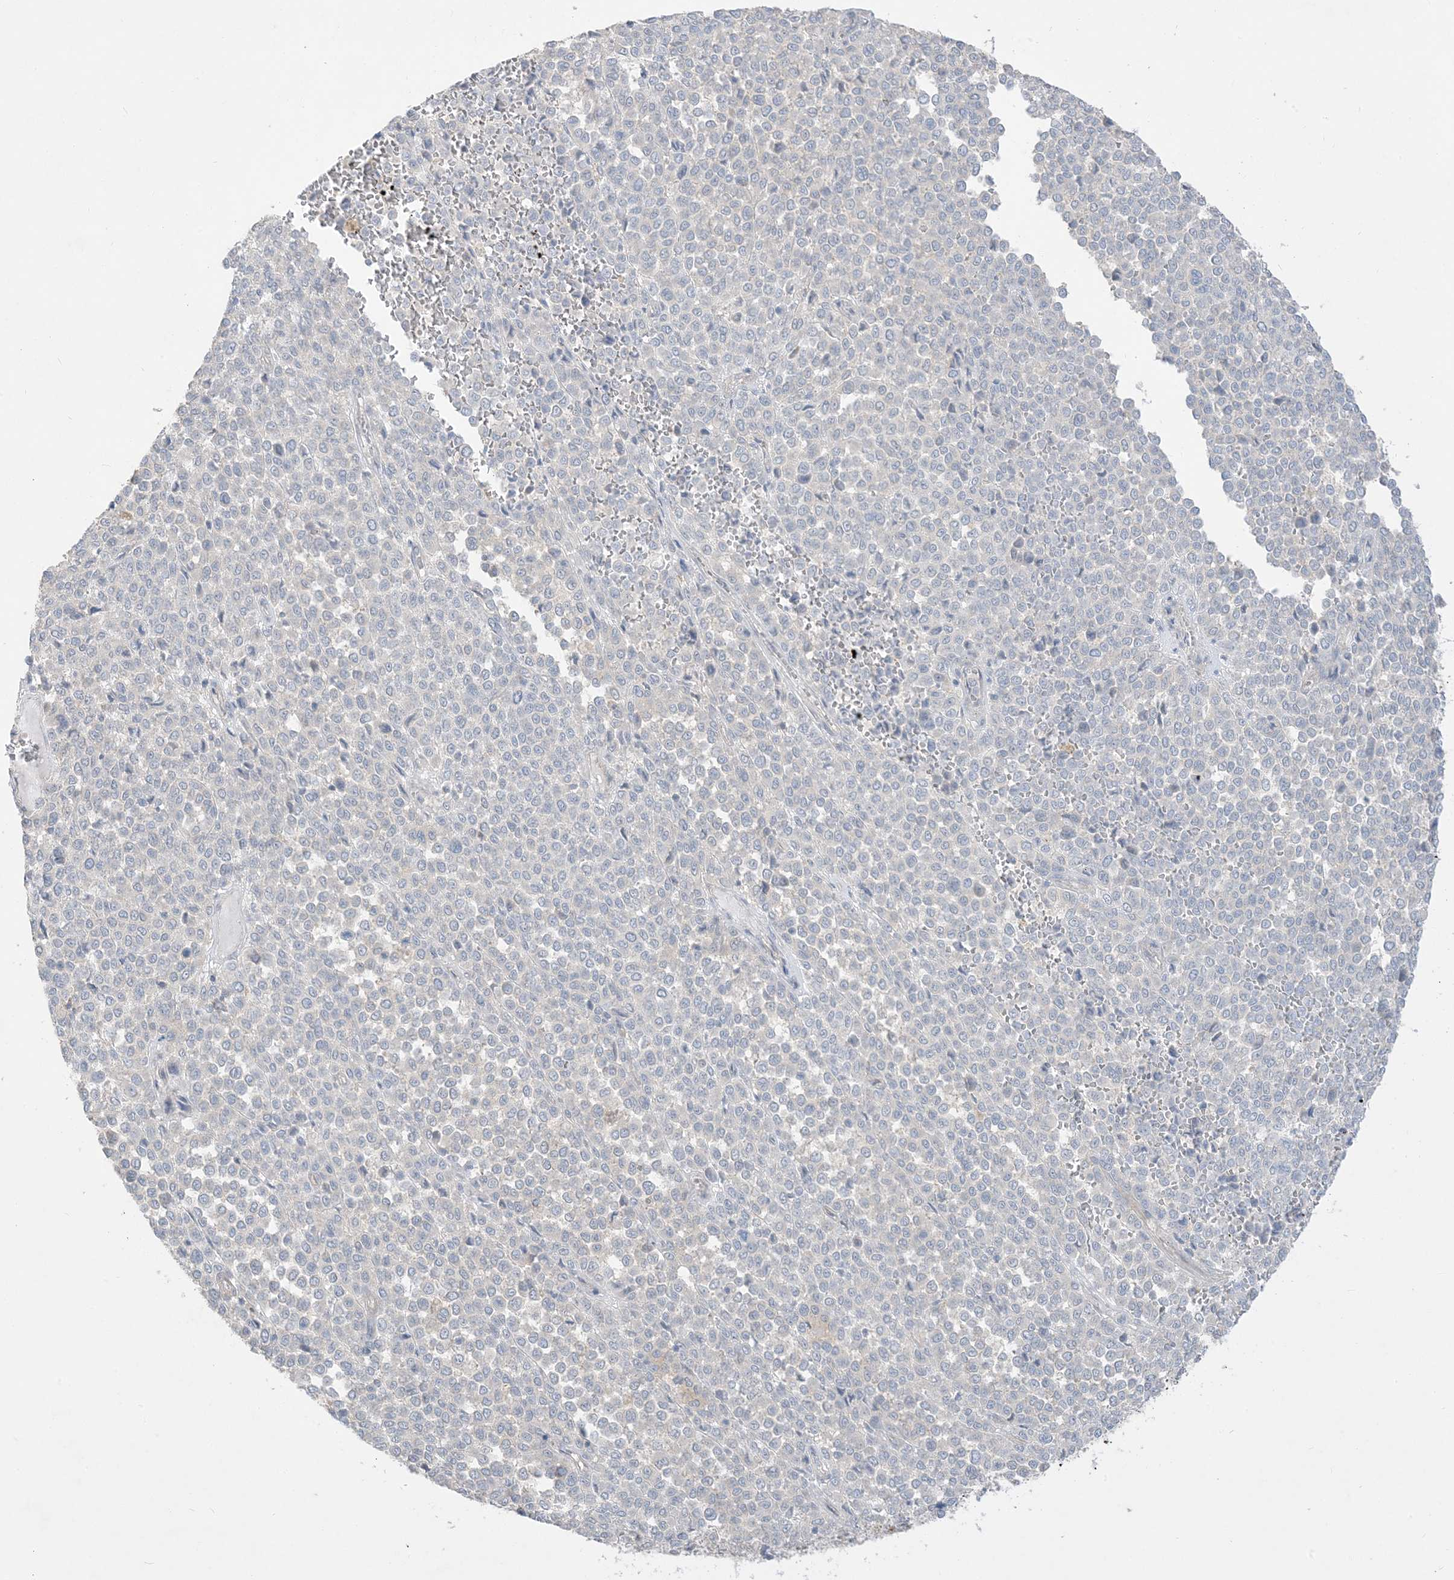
{"staining": {"intensity": "negative", "quantity": "none", "location": "none"}, "tissue": "melanoma", "cell_type": "Tumor cells", "image_type": "cancer", "snomed": [{"axis": "morphology", "description": "Malignant melanoma, Metastatic site"}, {"axis": "topography", "description": "Pancreas"}], "caption": "Photomicrograph shows no significant protein staining in tumor cells of melanoma.", "gene": "ARHGEF9", "patient": {"sex": "female", "age": 30}}